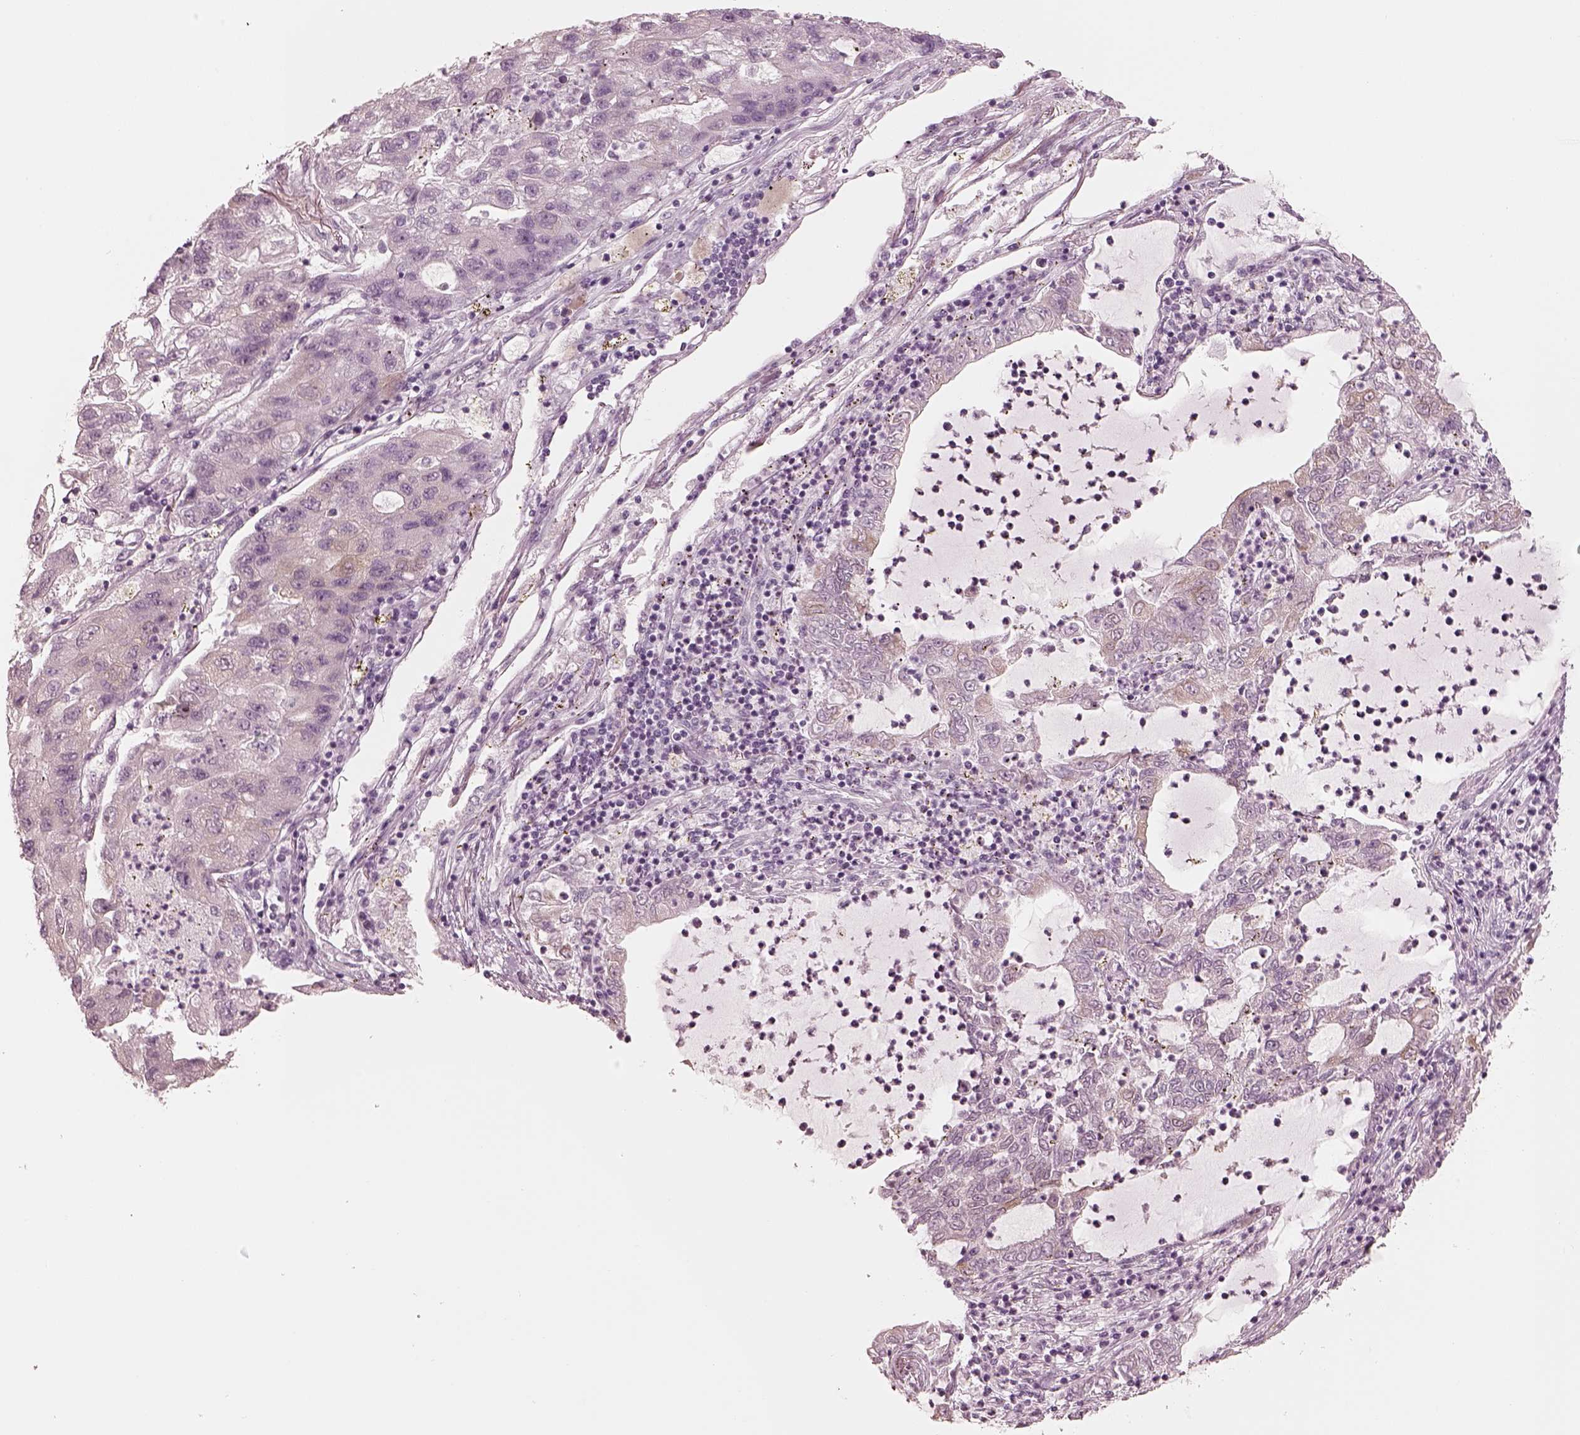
{"staining": {"intensity": "negative", "quantity": "none", "location": "none"}, "tissue": "lung cancer", "cell_type": "Tumor cells", "image_type": "cancer", "snomed": [{"axis": "morphology", "description": "Adenocarcinoma, NOS"}, {"axis": "topography", "description": "Lung"}], "caption": "Tumor cells are negative for protein expression in human lung adenocarcinoma.", "gene": "PON3", "patient": {"sex": "female", "age": 51}}